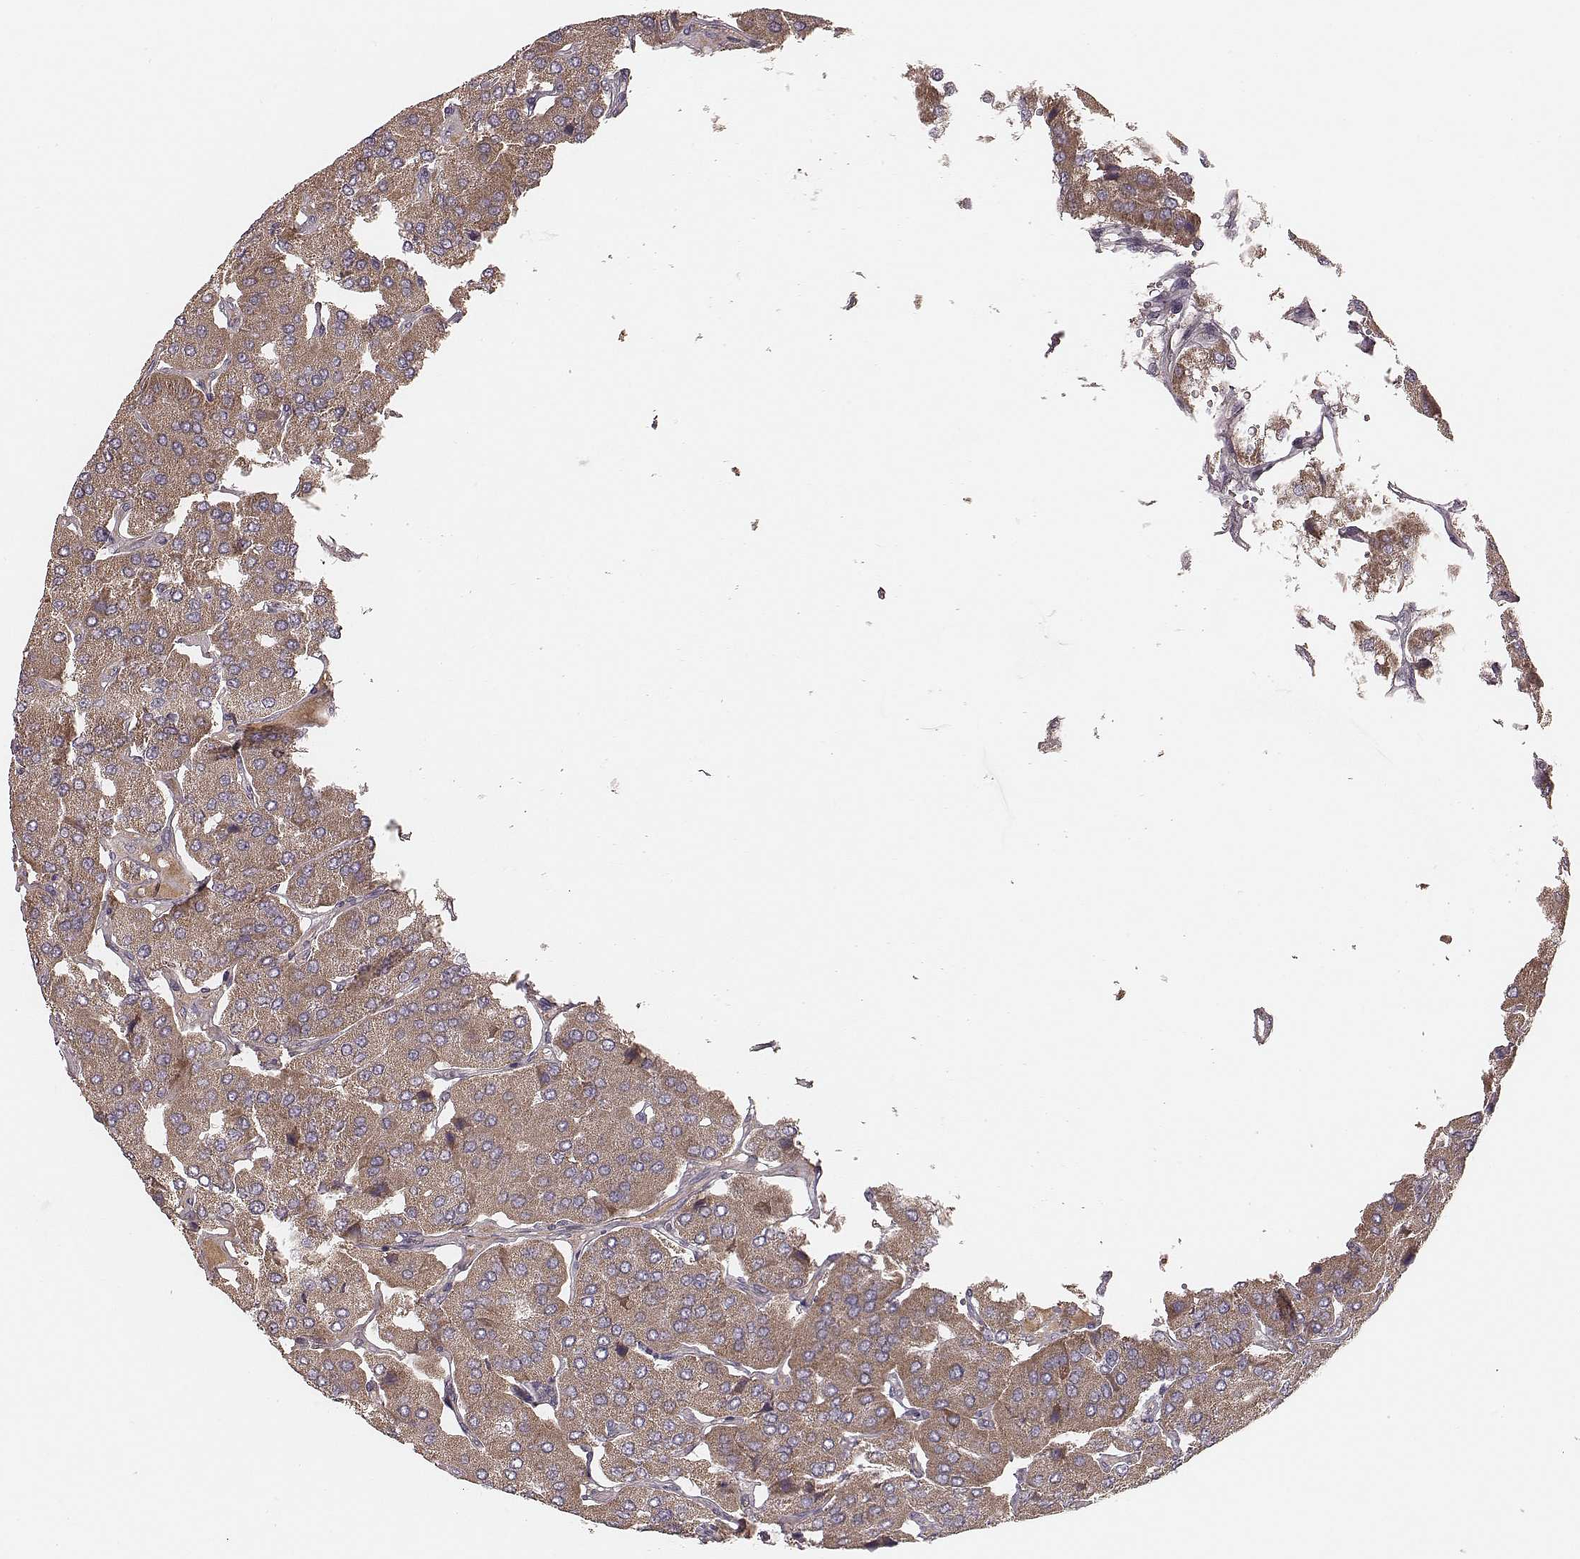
{"staining": {"intensity": "moderate", "quantity": ">75%", "location": "cytoplasmic/membranous"}, "tissue": "parathyroid gland", "cell_type": "Glandular cells", "image_type": "normal", "snomed": [{"axis": "morphology", "description": "Normal tissue, NOS"}, {"axis": "morphology", "description": "Adenoma, NOS"}, {"axis": "topography", "description": "Parathyroid gland"}], "caption": "Protein expression analysis of benign parathyroid gland shows moderate cytoplasmic/membranous positivity in approximately >75% of glandular cells.", "gene": "MRPS27", "patient": {"sex": "female", "age": 86}}